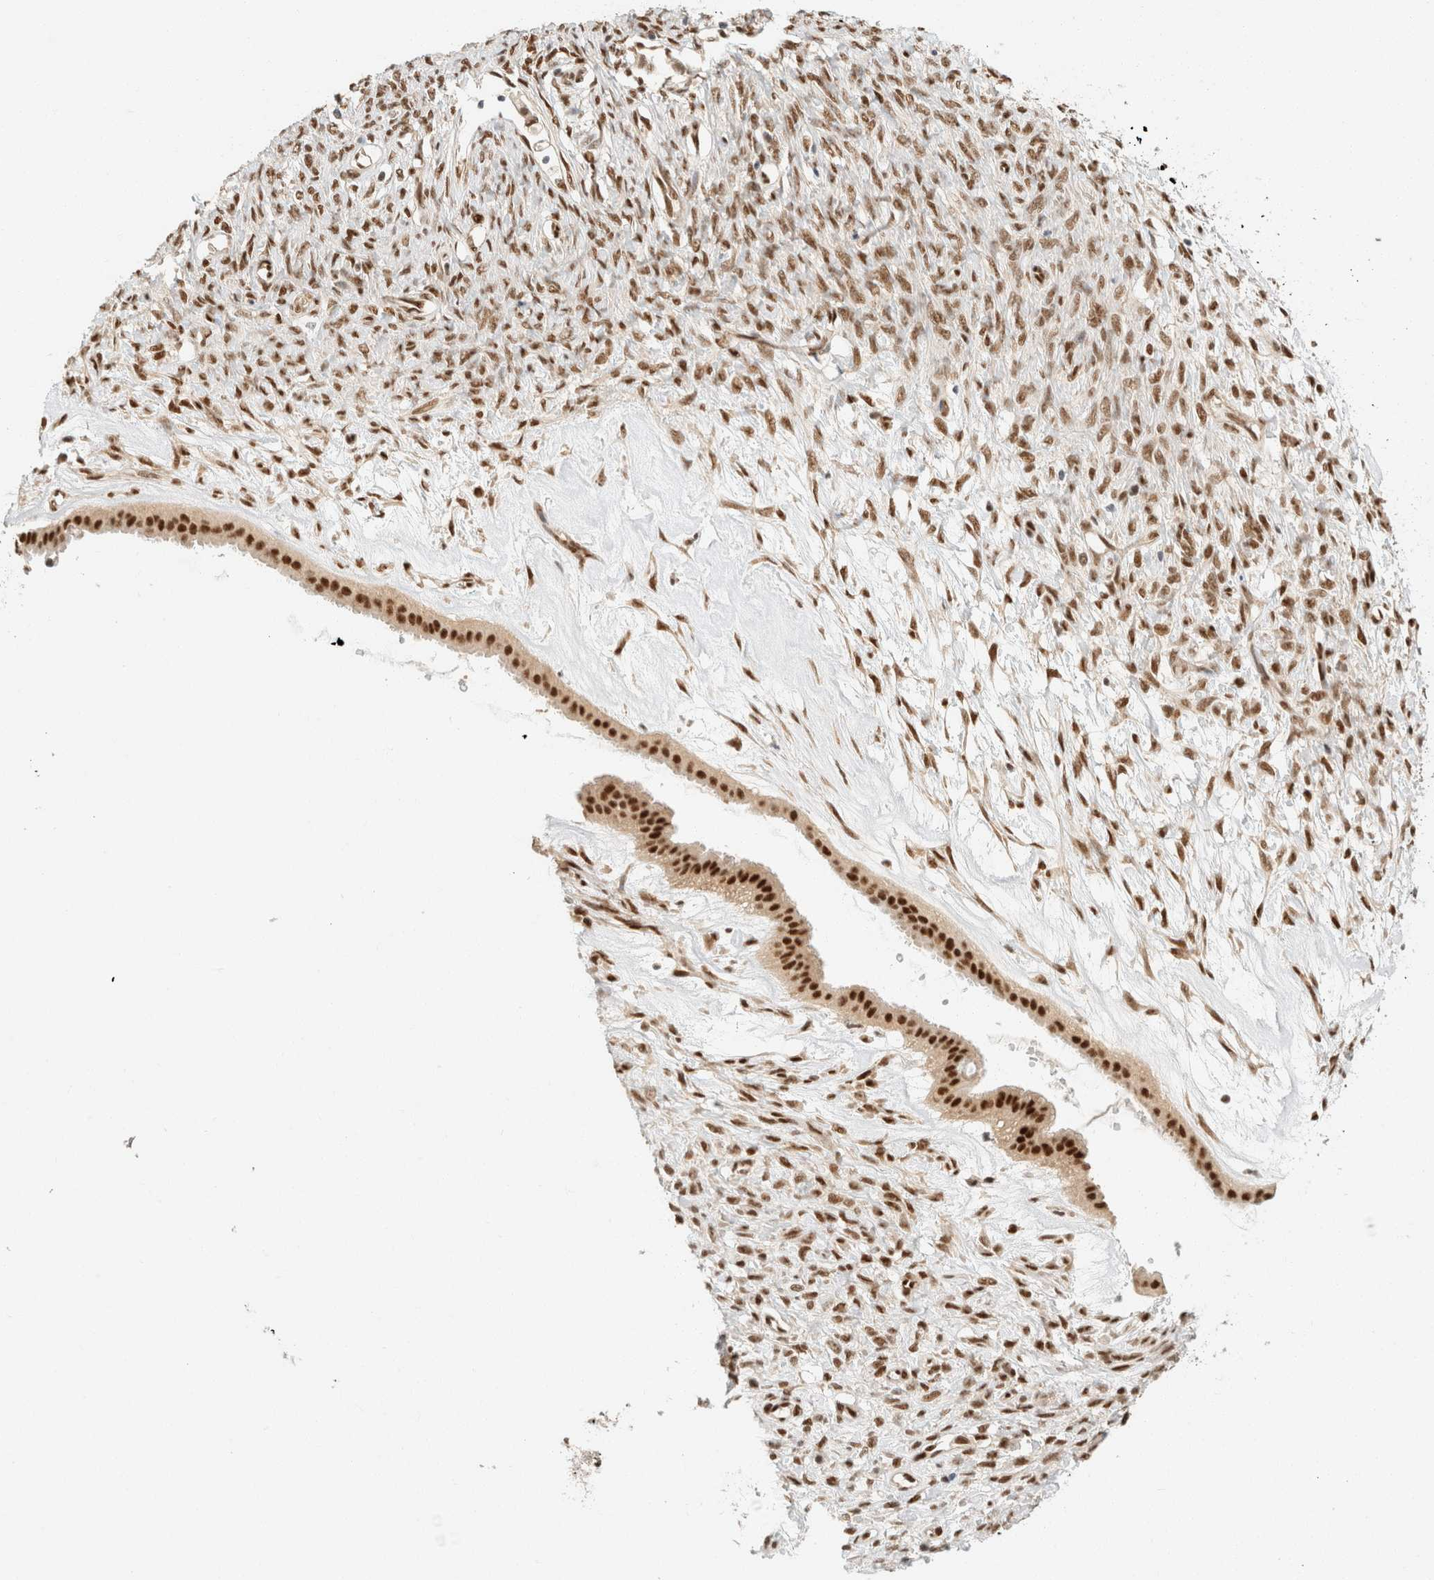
{"staining": {"intensity": "strong", "quantity": ">75%", "location": "nuclear"}, "tissue": "ovarian cancer", "cell_type": "Tumor cells", "image_type": "cancer", "snomed": [{"axis": "morphology", "description": "Cystadenocarcinoma, mucinous, NOS"}, {"axis": "topography", "description": "Ovary"}], "caption": "Ovarian cancer (mucinous cystadenocarcinoma) stained with a brown dye demonstrates strong nuclear positive expression in approximately >75% of tumor cells.", "gene": "ZNF768", "patient": {"sex": "female", "age": 73}}